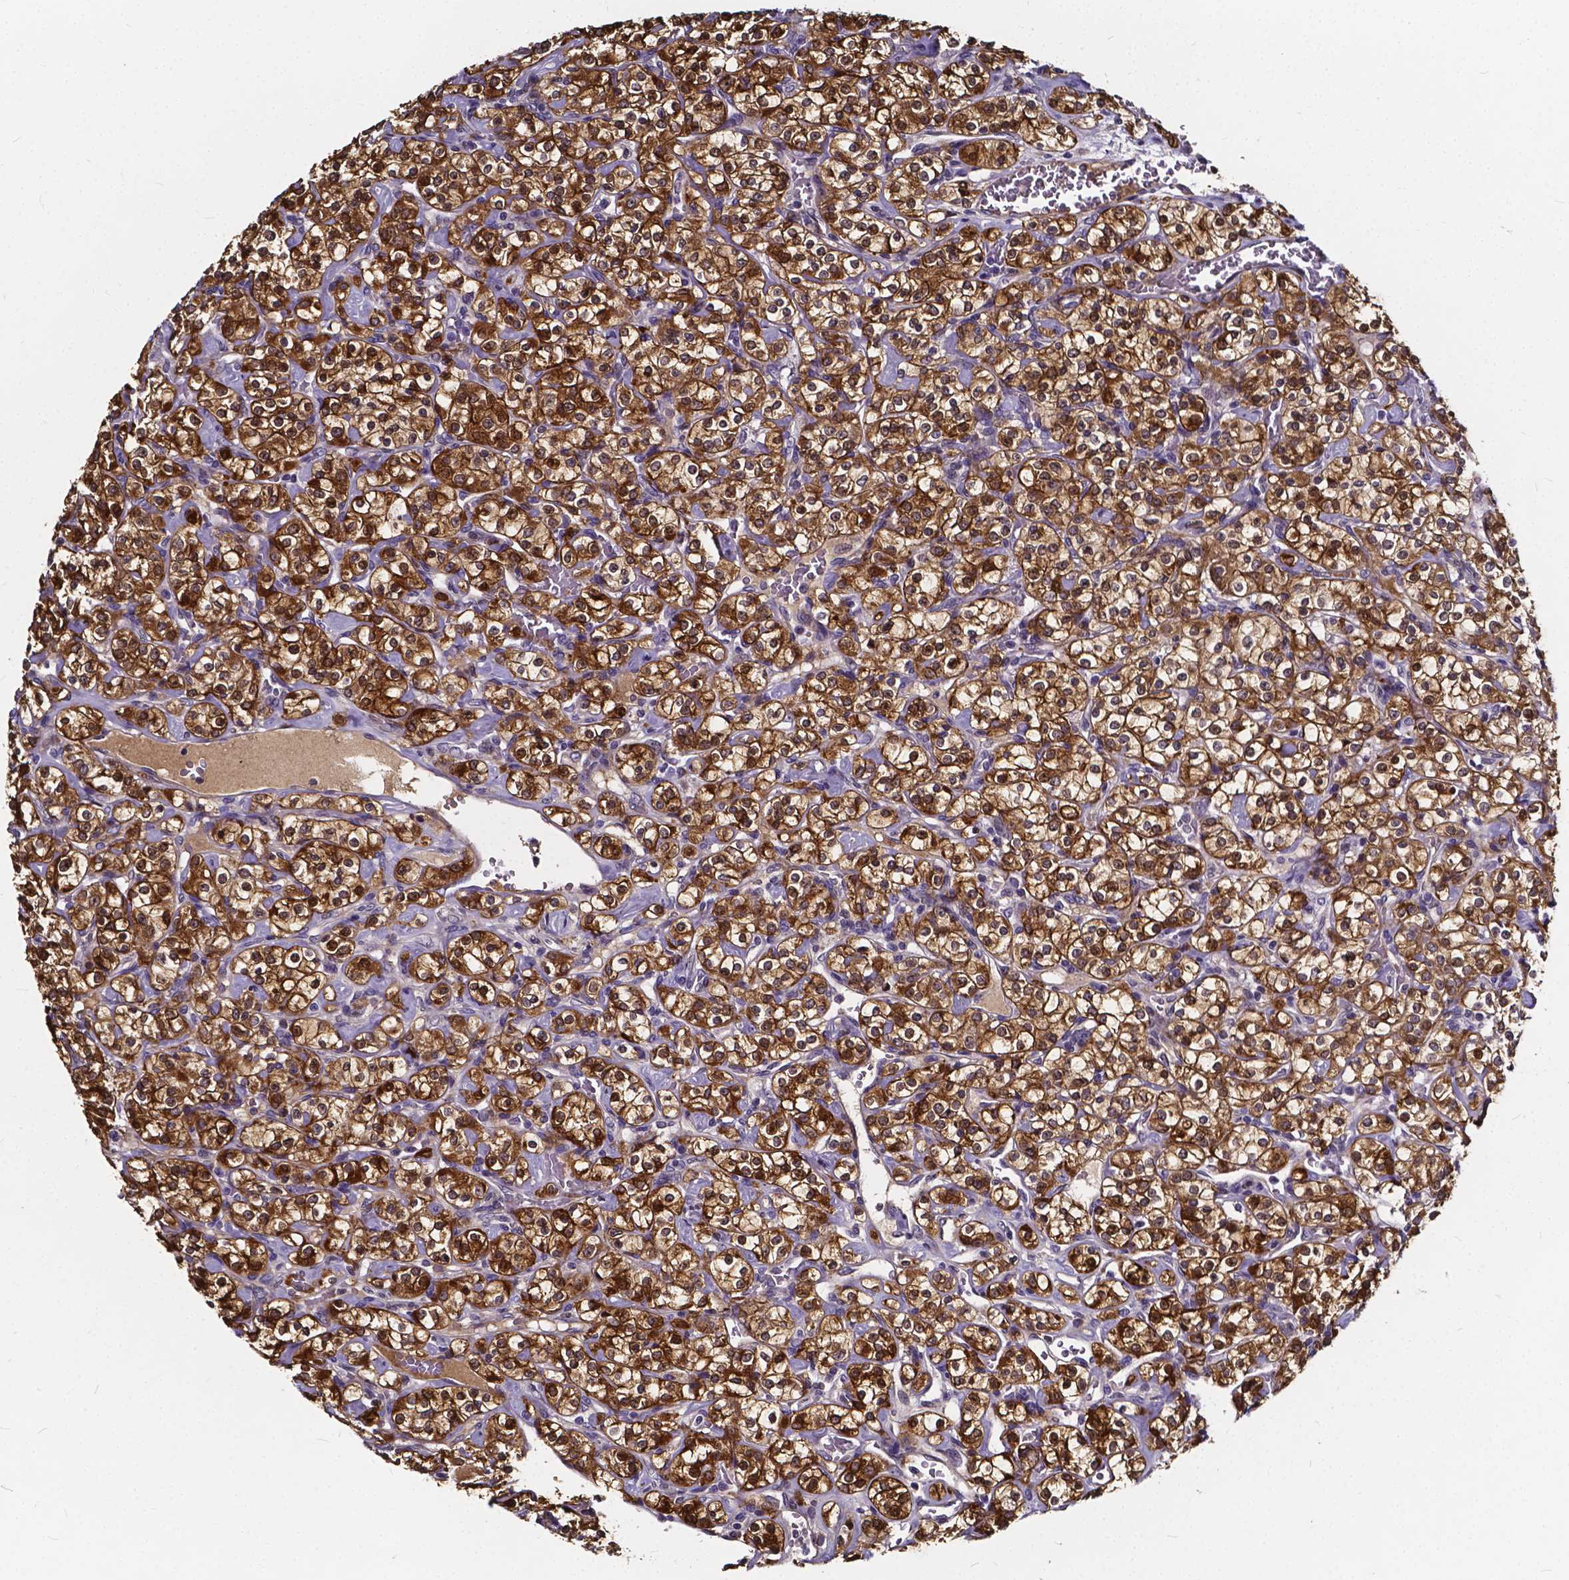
{"staining": {"intensity": "strong", "quantity": ">75%", "location": "cytoplasmic/membranous,nuclear"}, "tissue": "renal cancer", "cell_type": "Tumor cells", "image_type": "cancer", "snomed": [{"axis": "morphology", "description": "Adenocarcinoma, NOS"}, {"axis": "topography", "description": "Kidney"}], "caption": "Adenocarcinoma (renal) tissue reveals strong cytoplasmic/membranous and nuclear positivity in about >75% of tumor cells, visualized by immunohistochemistry.", "gene": "SOWAHA", "patient": {"sex": "male", "age": 77}}